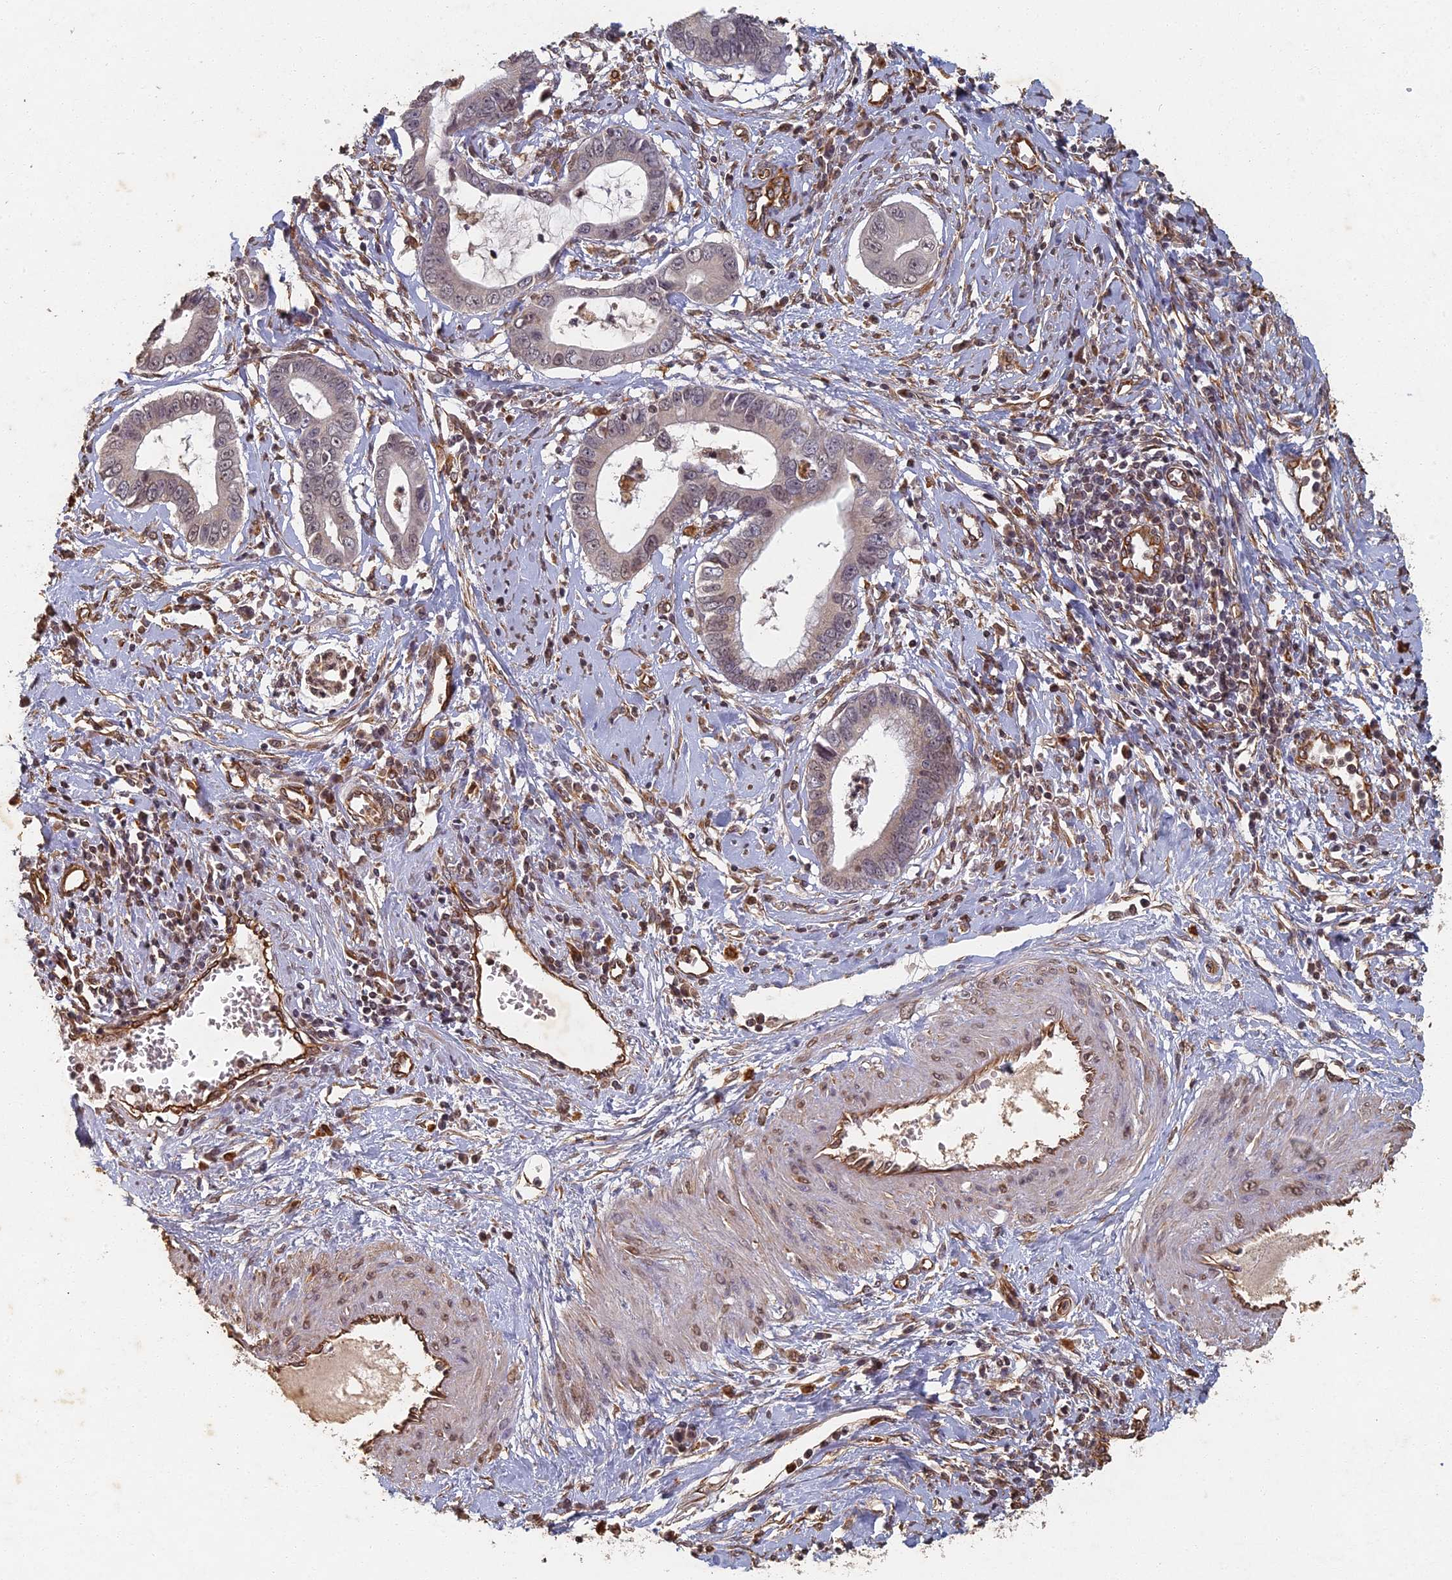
{"staining": {"intensity": "weak", "quantity": "<25%", "location": "nuclear"}, "tissue": "cervical cancer", "cell_type": "Tumor cells", "image_type": "cancer", "snomed": [{"axis": "morphology", "description": "Adenocarcinoma, NOS"}, {"axis": "topography", "description": "Cervix"}], "caption": "Tumor cells show no significant protein staining in adenocarcinoma (cervical).", "gene": "ABCB10", "patient": {"sex": "female", "age": 44}}